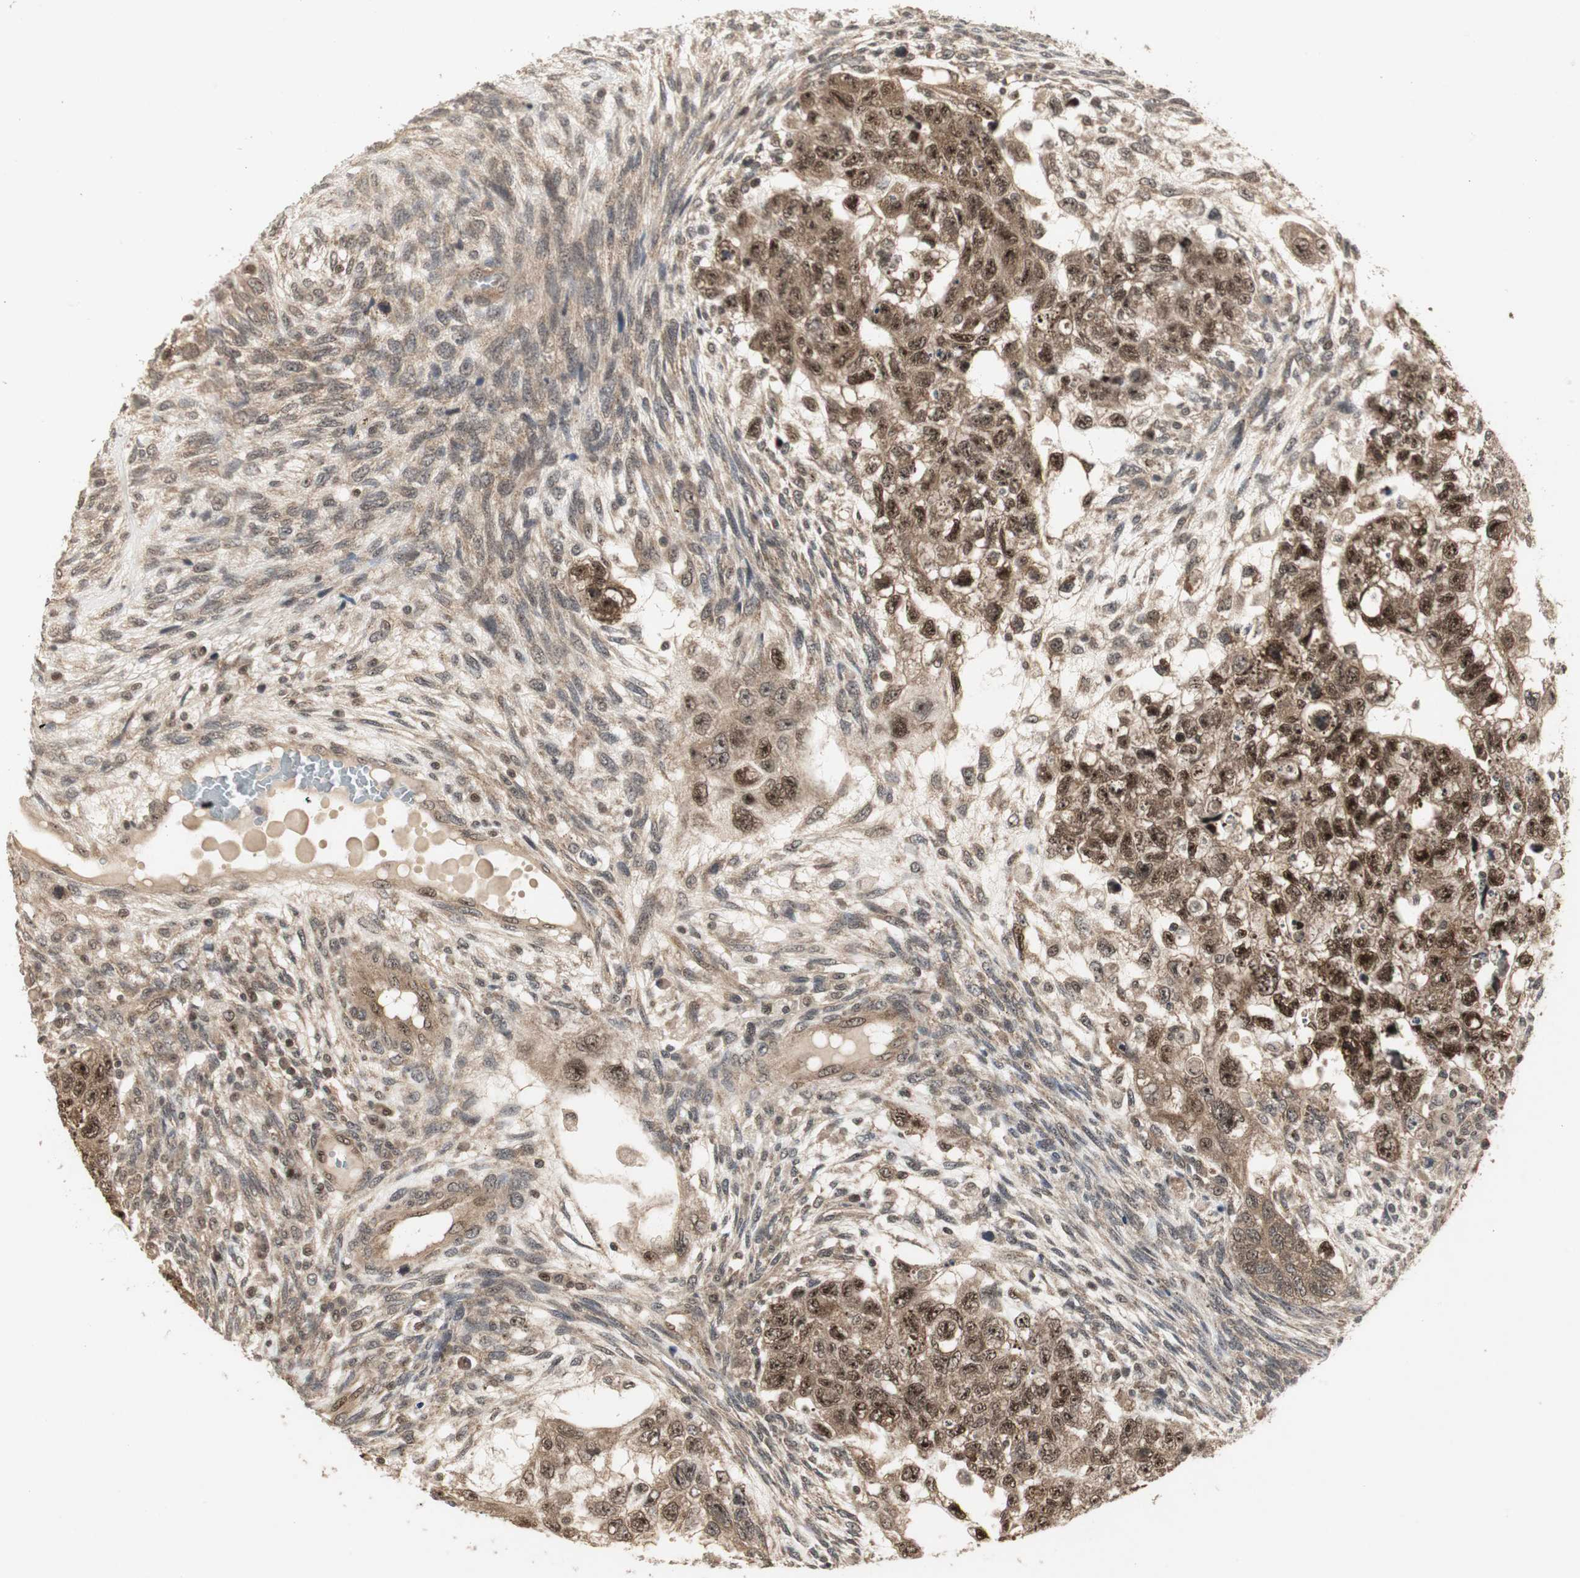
{"staining": {"intensity": "strong", "quantity": ">75%", "location": "cytoplasmic/membranous,nuclear"}, "tissue": "testis cancer", "cell_type": "Tumor cells", "image_type": "cancer", "snomed": [{"axis": "morphology", "description": "Normal tissue, NOS"}, {"axis": "morphology", "description": "Carcinoma, Embryonal, NOS"}, {"axis": "topography", "description": "Testis"}], "caption": "Strong cytoplasmic/membranous and nuclear expression is seen in about >75% of tumor cells in testis embryonal carcinoma. (Stains: DAB in brown, nuclei in blue, Microscopy: brightfield microscopy at high magnification).", "gene": "CSNK2B", "patient": {"sex": "male", "age": 36}}